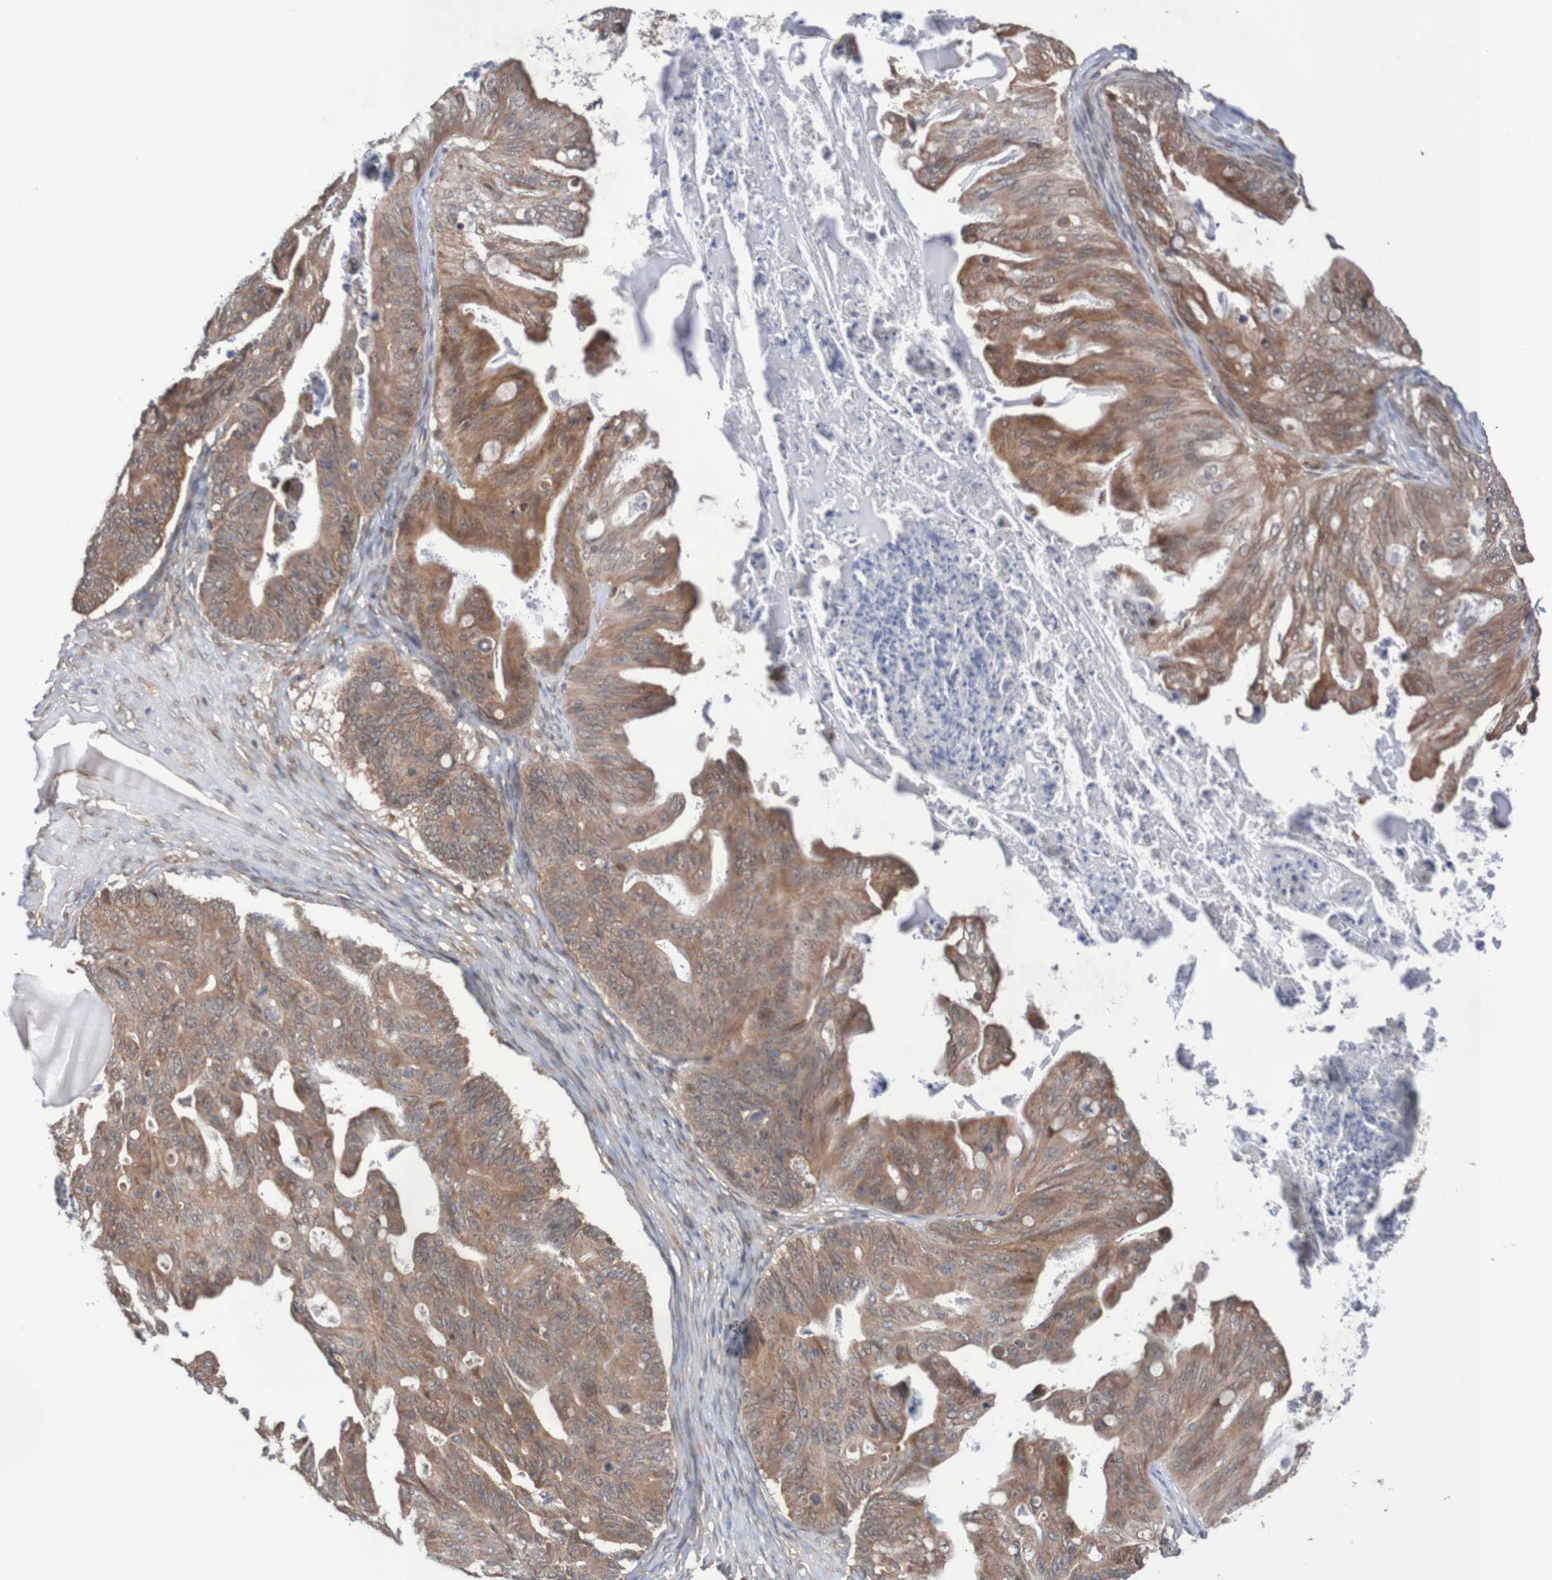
{"staining": {"intensity": "moderate", "quantity": ">75%", "location": "cytoplasmic/membranous,nuclear"}, "tissue": "ovarian cancer", "cell_type": "Tumor cells", "image_type": "cancer", "snomed": [{"axis": "morphology", "description": "Cystadenocarcinoma, mucinous, NOS"}, {"axis": "topography", "description": "Ovary"}], "caption": "This photomicrograph demonstrates immunohistochemistry (IHC) staining of ovarian cancer, with medium moderate cytoplasmic/membranous and nuclear expression in approximately >75% of tumor cells.", "gene": "PHPT1", "patient": {"sex": "female", "age": 37}}